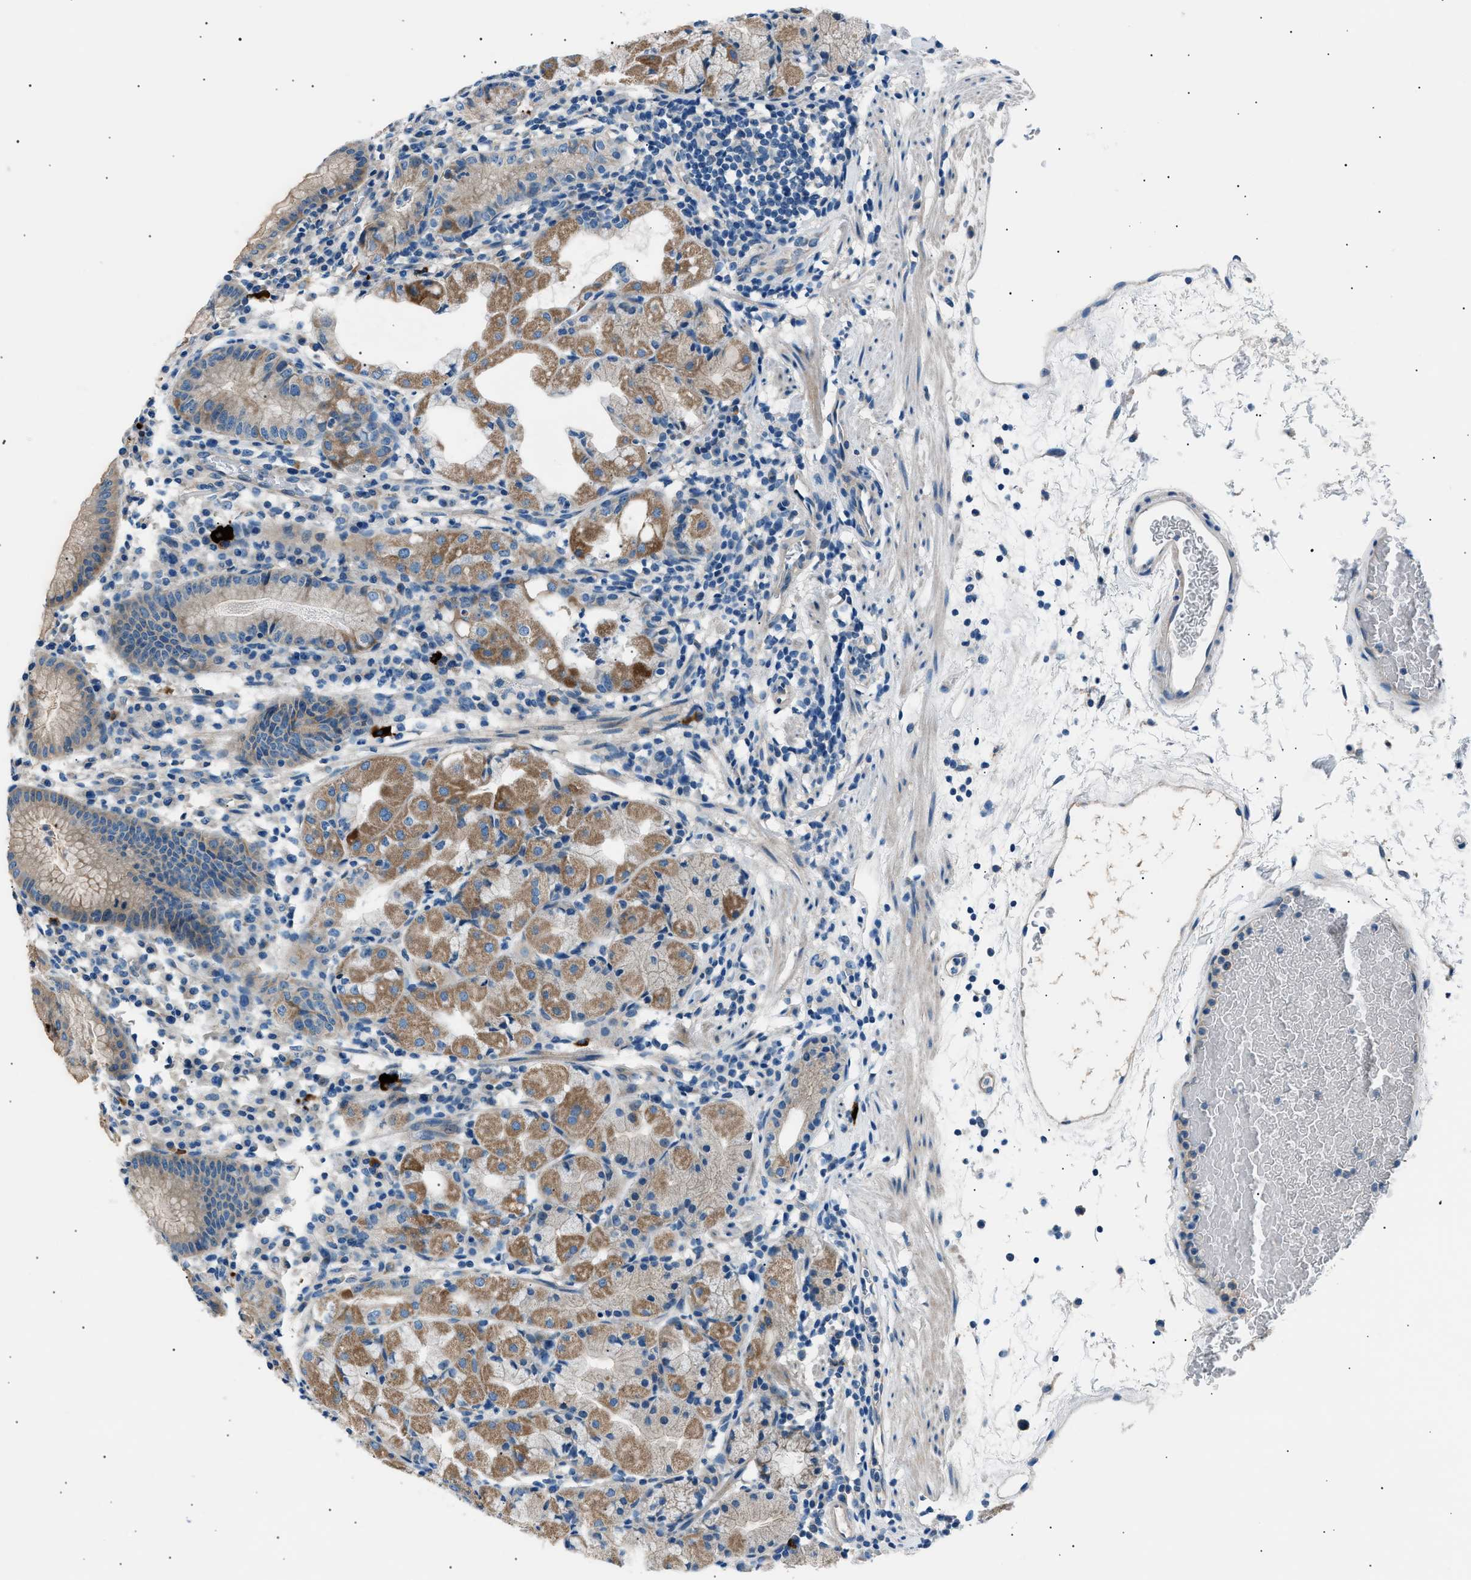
{"staining": {"intensity": "moderate", "quantity": "25%-75%", "location": "cytoplasmic/membranous"}, "tissue": "stomach", "cell_type": "Glandular cells", "image_type": "normal", "snomed": [{"axis": "morphology", "description": "Normal tissue, NOS"}, {"axis": "topography", "description": "Stomach"}, {"axis": "topography", "description": "Stomach, lower"}], "caption": "A brown stain highlights moderate cytoplasmic/membranous staining of a protein in glandular cells of unremarkable human stomach.", "gene": "LRRC37B", "patient": {"sex": "female", "age": 75}}